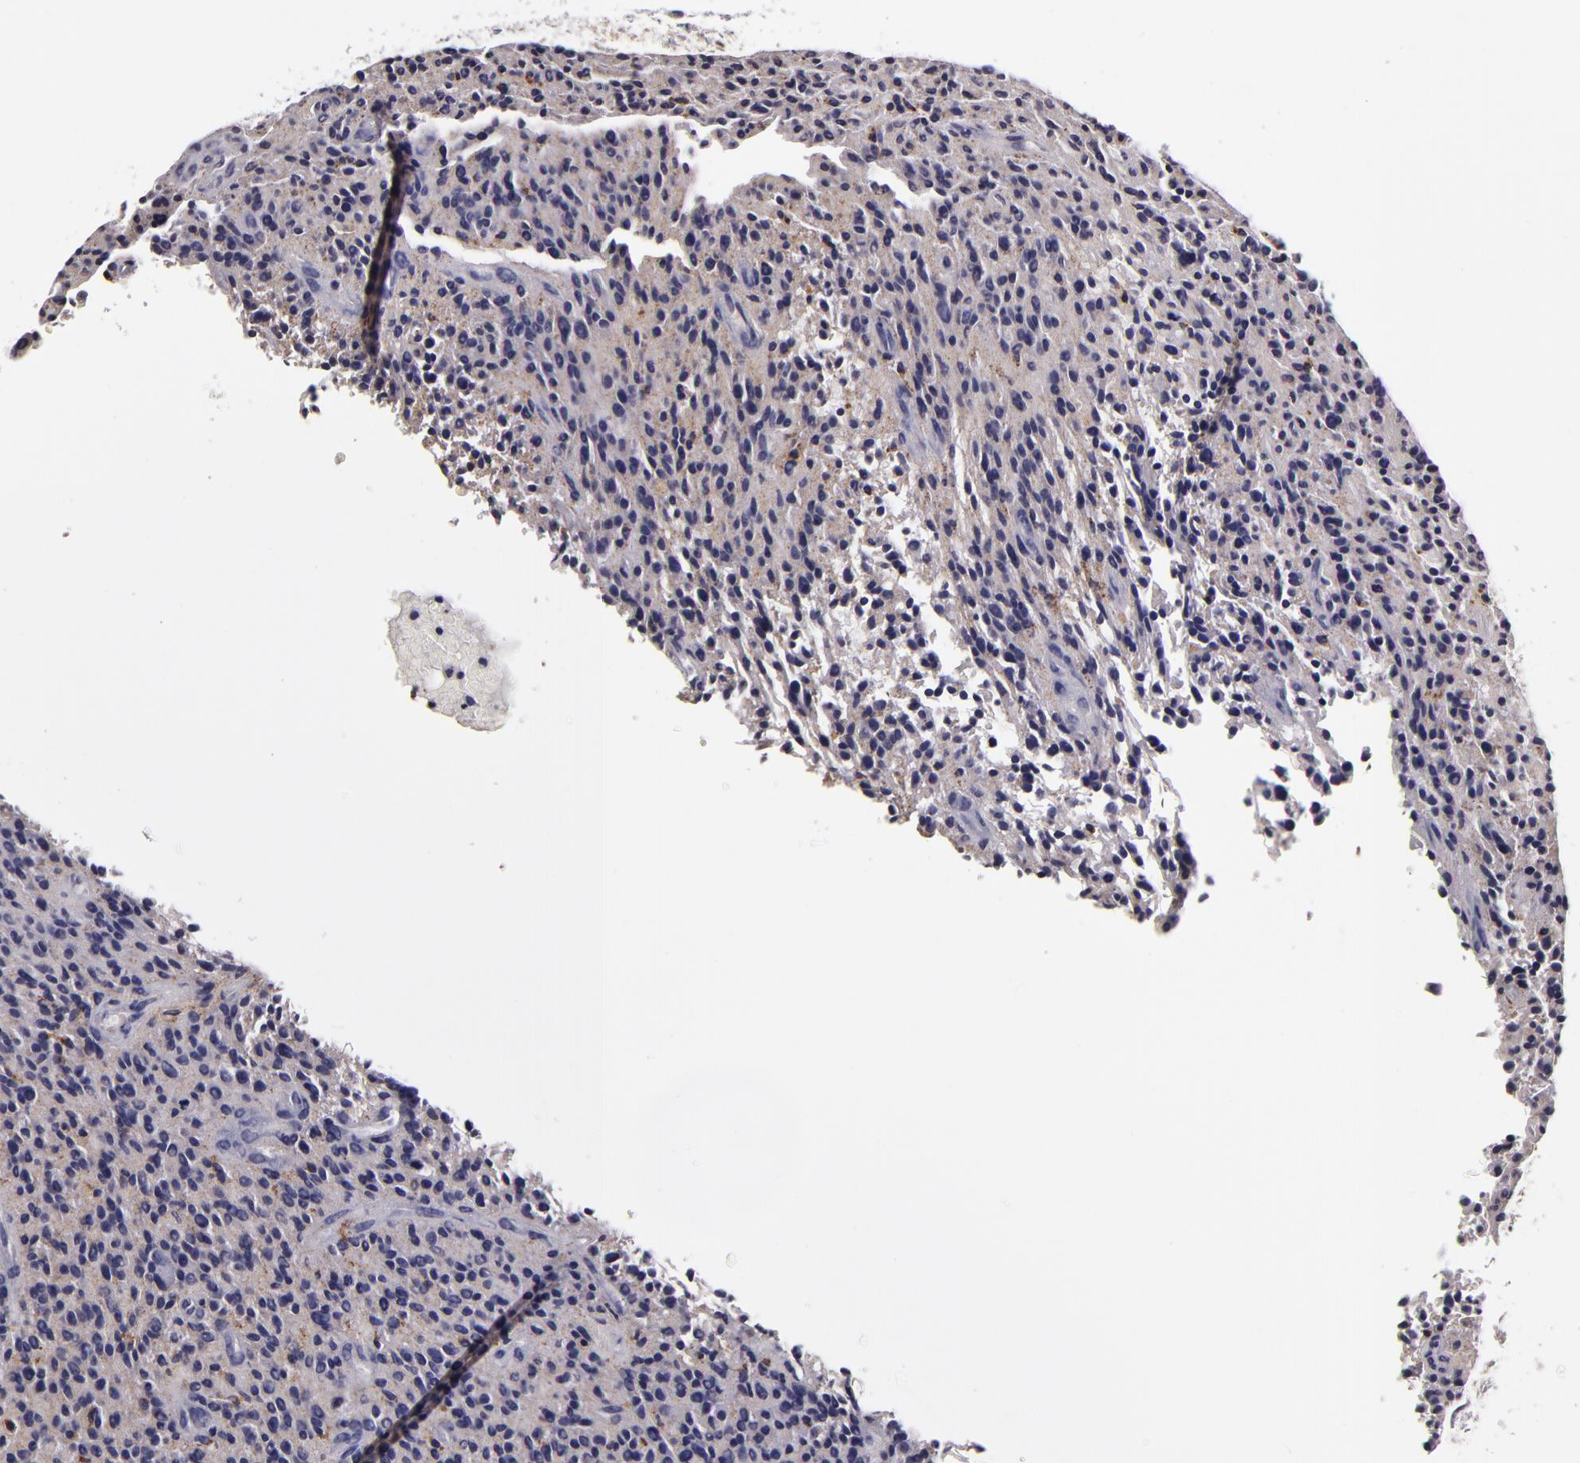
{"staining": {"intensity": "negative", "quantity": "none", "location": "none"}, "tissue": "glioma", "cell_type": "Tumor cells", "image_type": "cancer", "snomed": [{"axis": "morphology", "description": "Glioma, malignant, High grade"}, {"axis": "topography", "description": "Brain"}], "caption": "DAB (3,3'-diaminobenzidine) immunohistochemical staining of human malignant high-grade glioma displays no significant expression in tumor cells. The staining was performed using DAB to visualize the protein expression in brown, while the nuclei were stained in blue with hematoxylin (Magnification: 20x).", "gene": "LGALS3BP", "patient": {"sex": "female", "age": 13}}